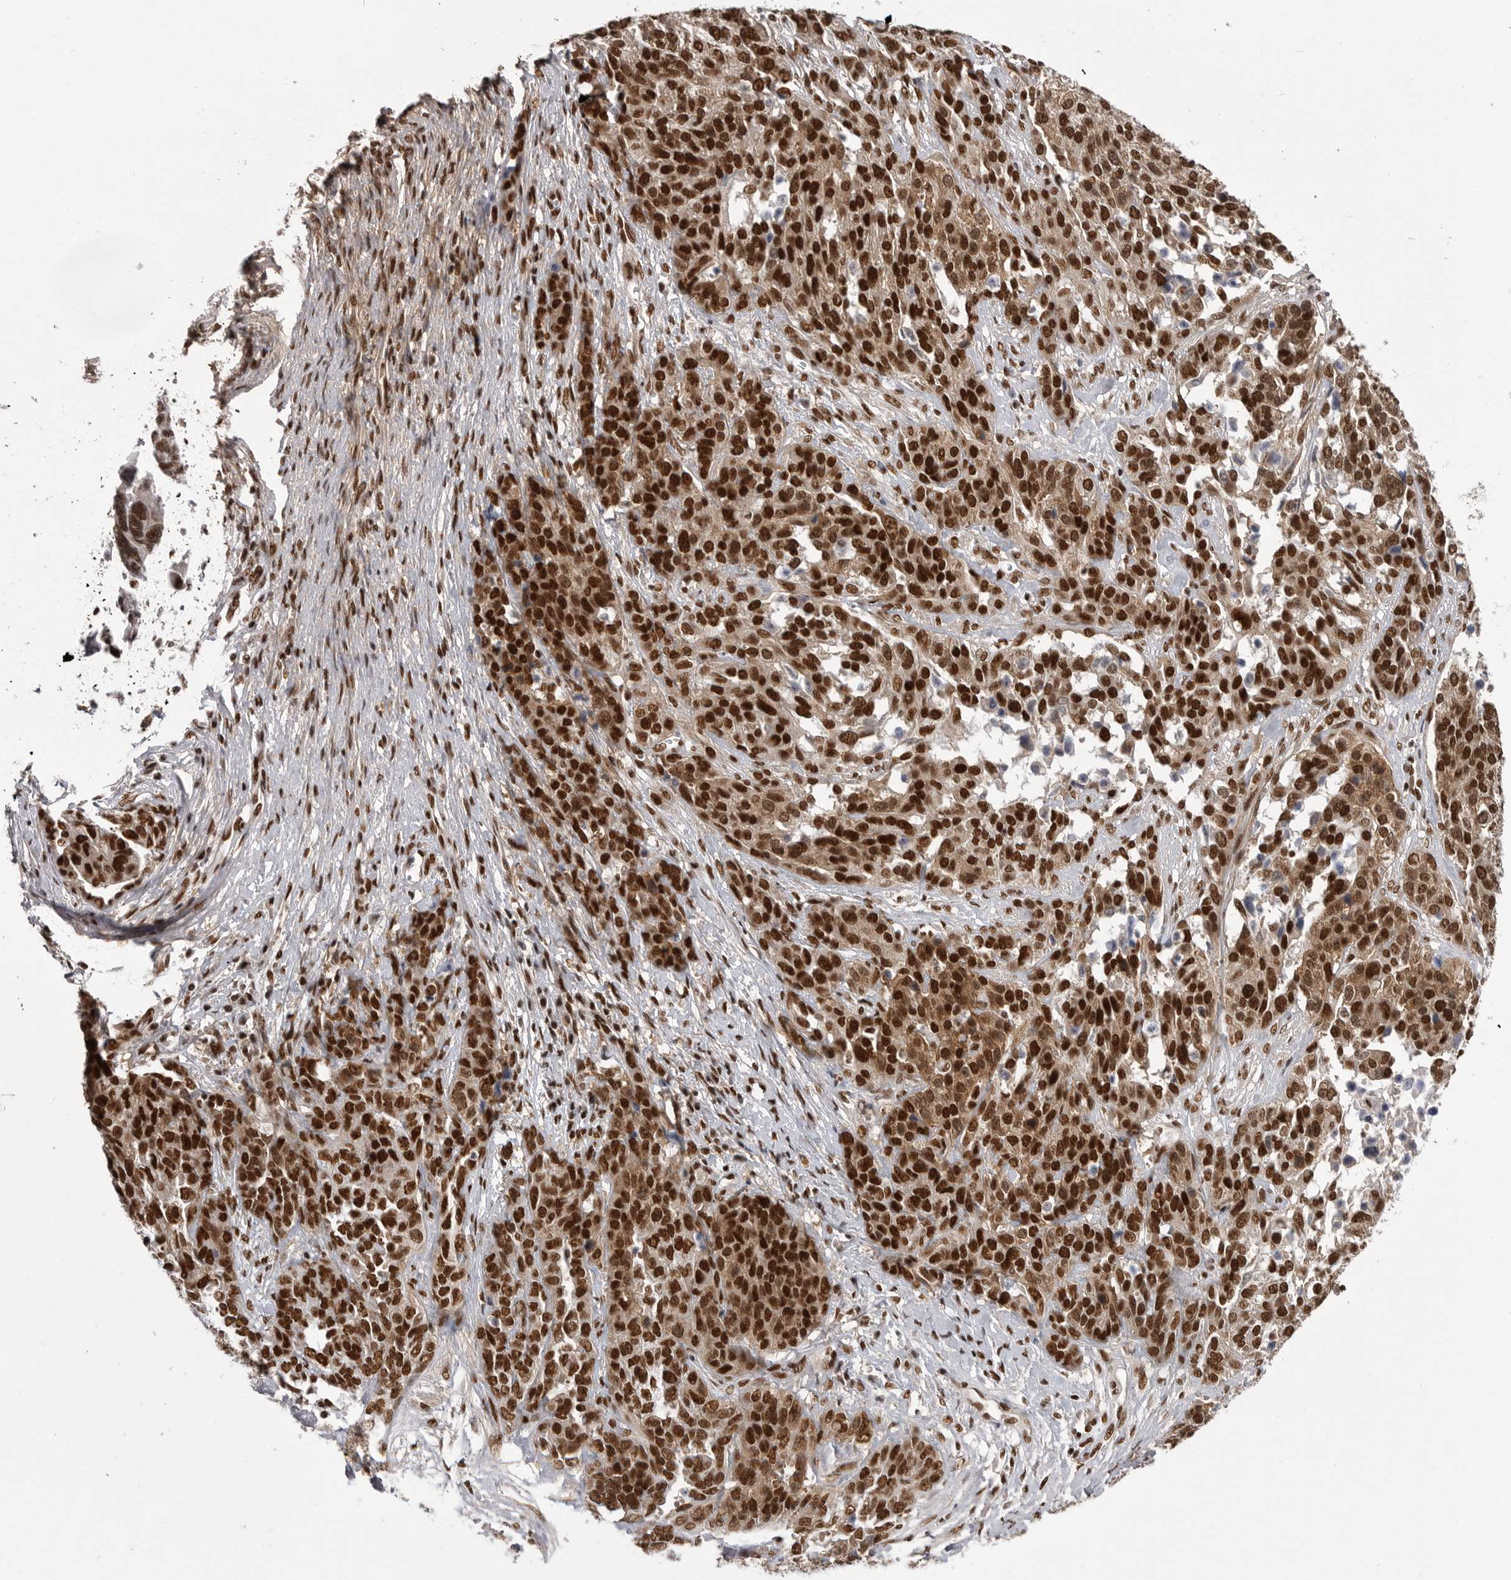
{"staining": {"intensity": "strong", "quantity": ">75%", "location": "cytoplasmic/membranous,nuclear"}, "tissue": "ovarian cancer", "cell_type": "Tumor cells", "image_type": "cancer", "snomed": [{"axis": "morphology", "description": "Cystadenocarcinoma, serous, NOS"}, {"axis": "topography", "description": "Ovary"}], "caption": "Tumor cells exhibit strong cytoplasmic/membranous and nuclear positivity in about >75% of cells in ovarian cancer (serous cystadenocarcinoma). The staining is performed using DAB brown chromogen to label protein expression. The nuclei are counter-stained blue using hematoxylin.", "gene": "PPP1R8", "patient": {"sex": "female", "age": 44}}